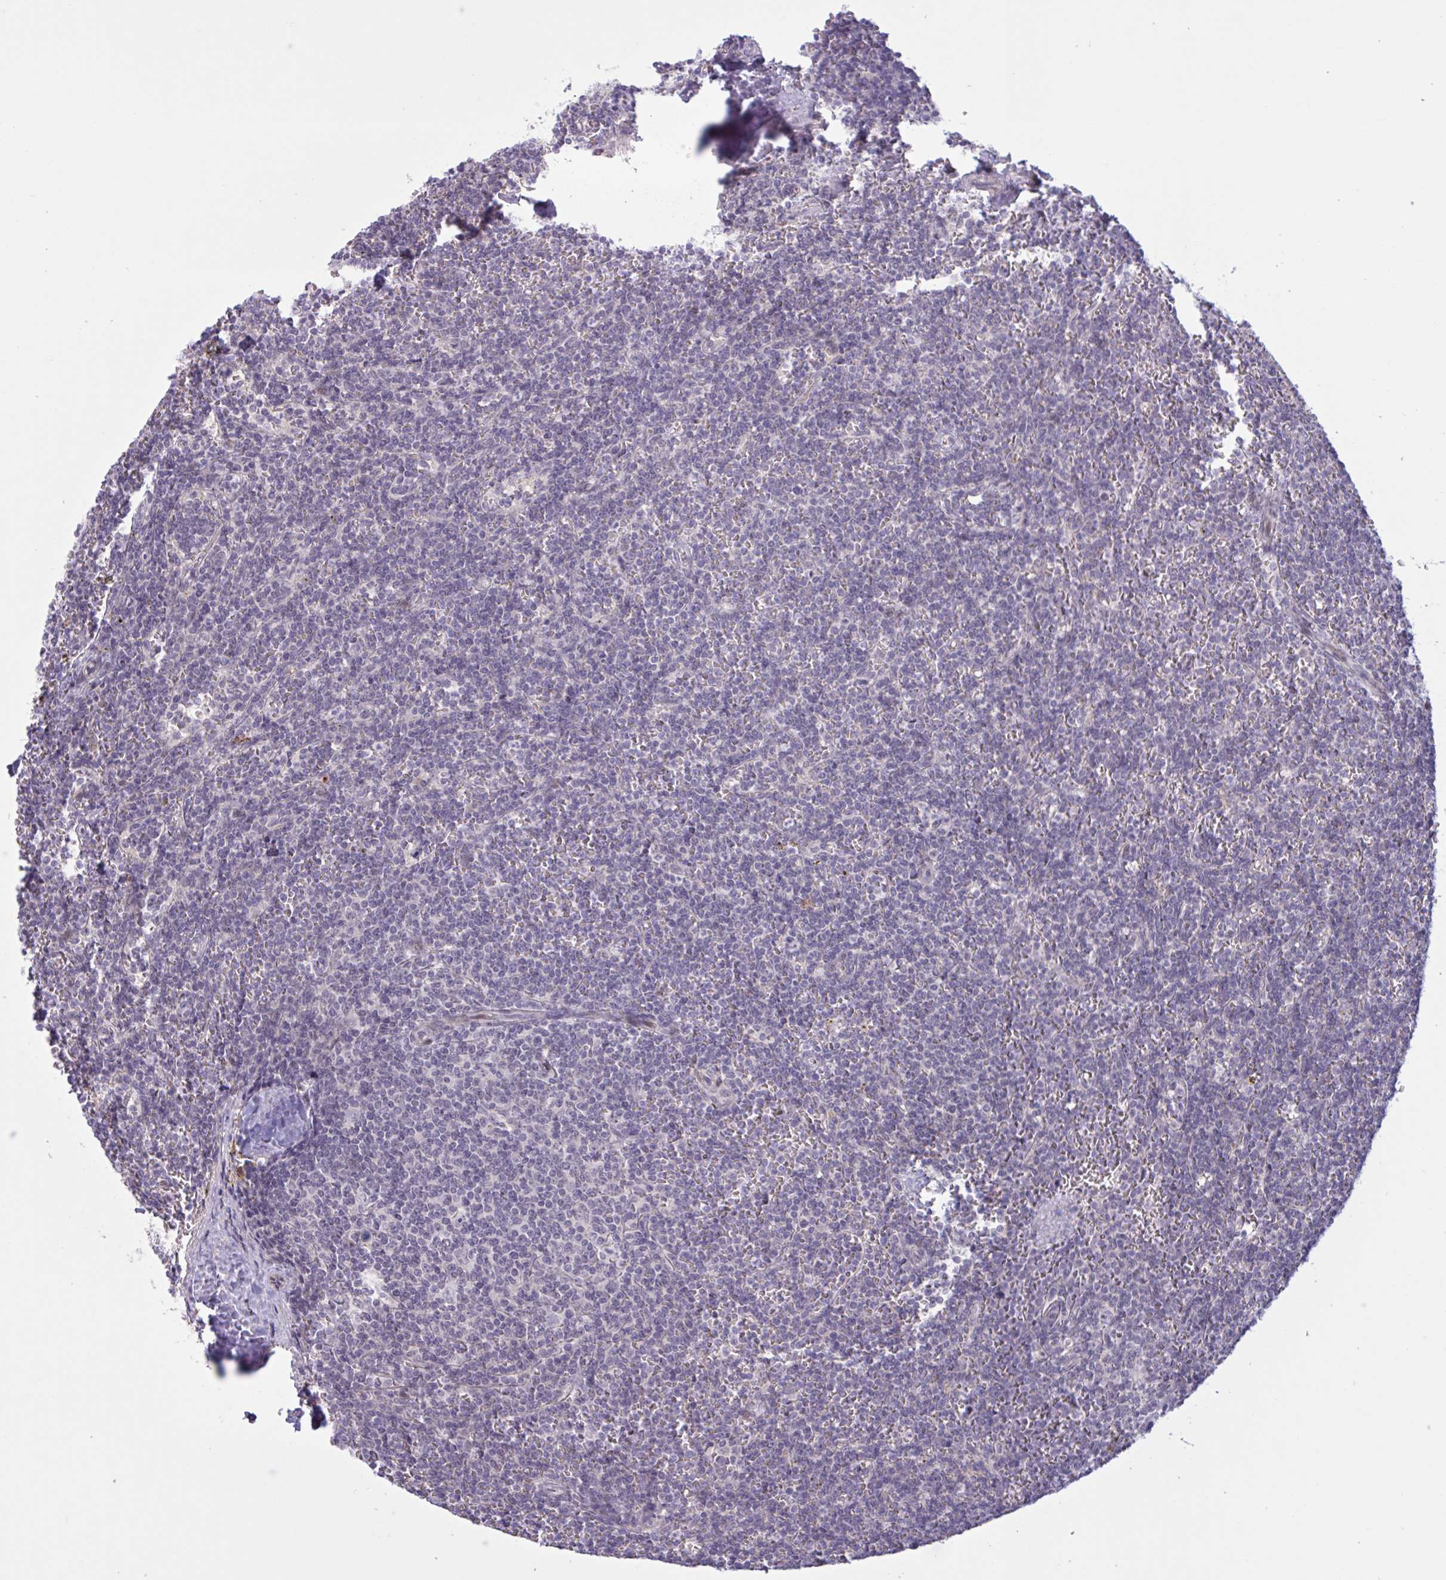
{"staining": {"intensity": "negative", "quantity": "none", "location": "none"}, "tissue": "lymphoma", "cell_type": "Tumor cells", "image_type": "cancer", "snomed": [{"axis": "morphology", "description": "Malignant lymphoma, non-Hodgkin's type, Low grade"}, {"axis": "topography", "description": "Spleen"}], "caption": "Lymphoma stained for a protein using IHC displays no staining tumor cells.", "gene": "RFPL4B", "patient": {"sex": "male", "age": 78}}